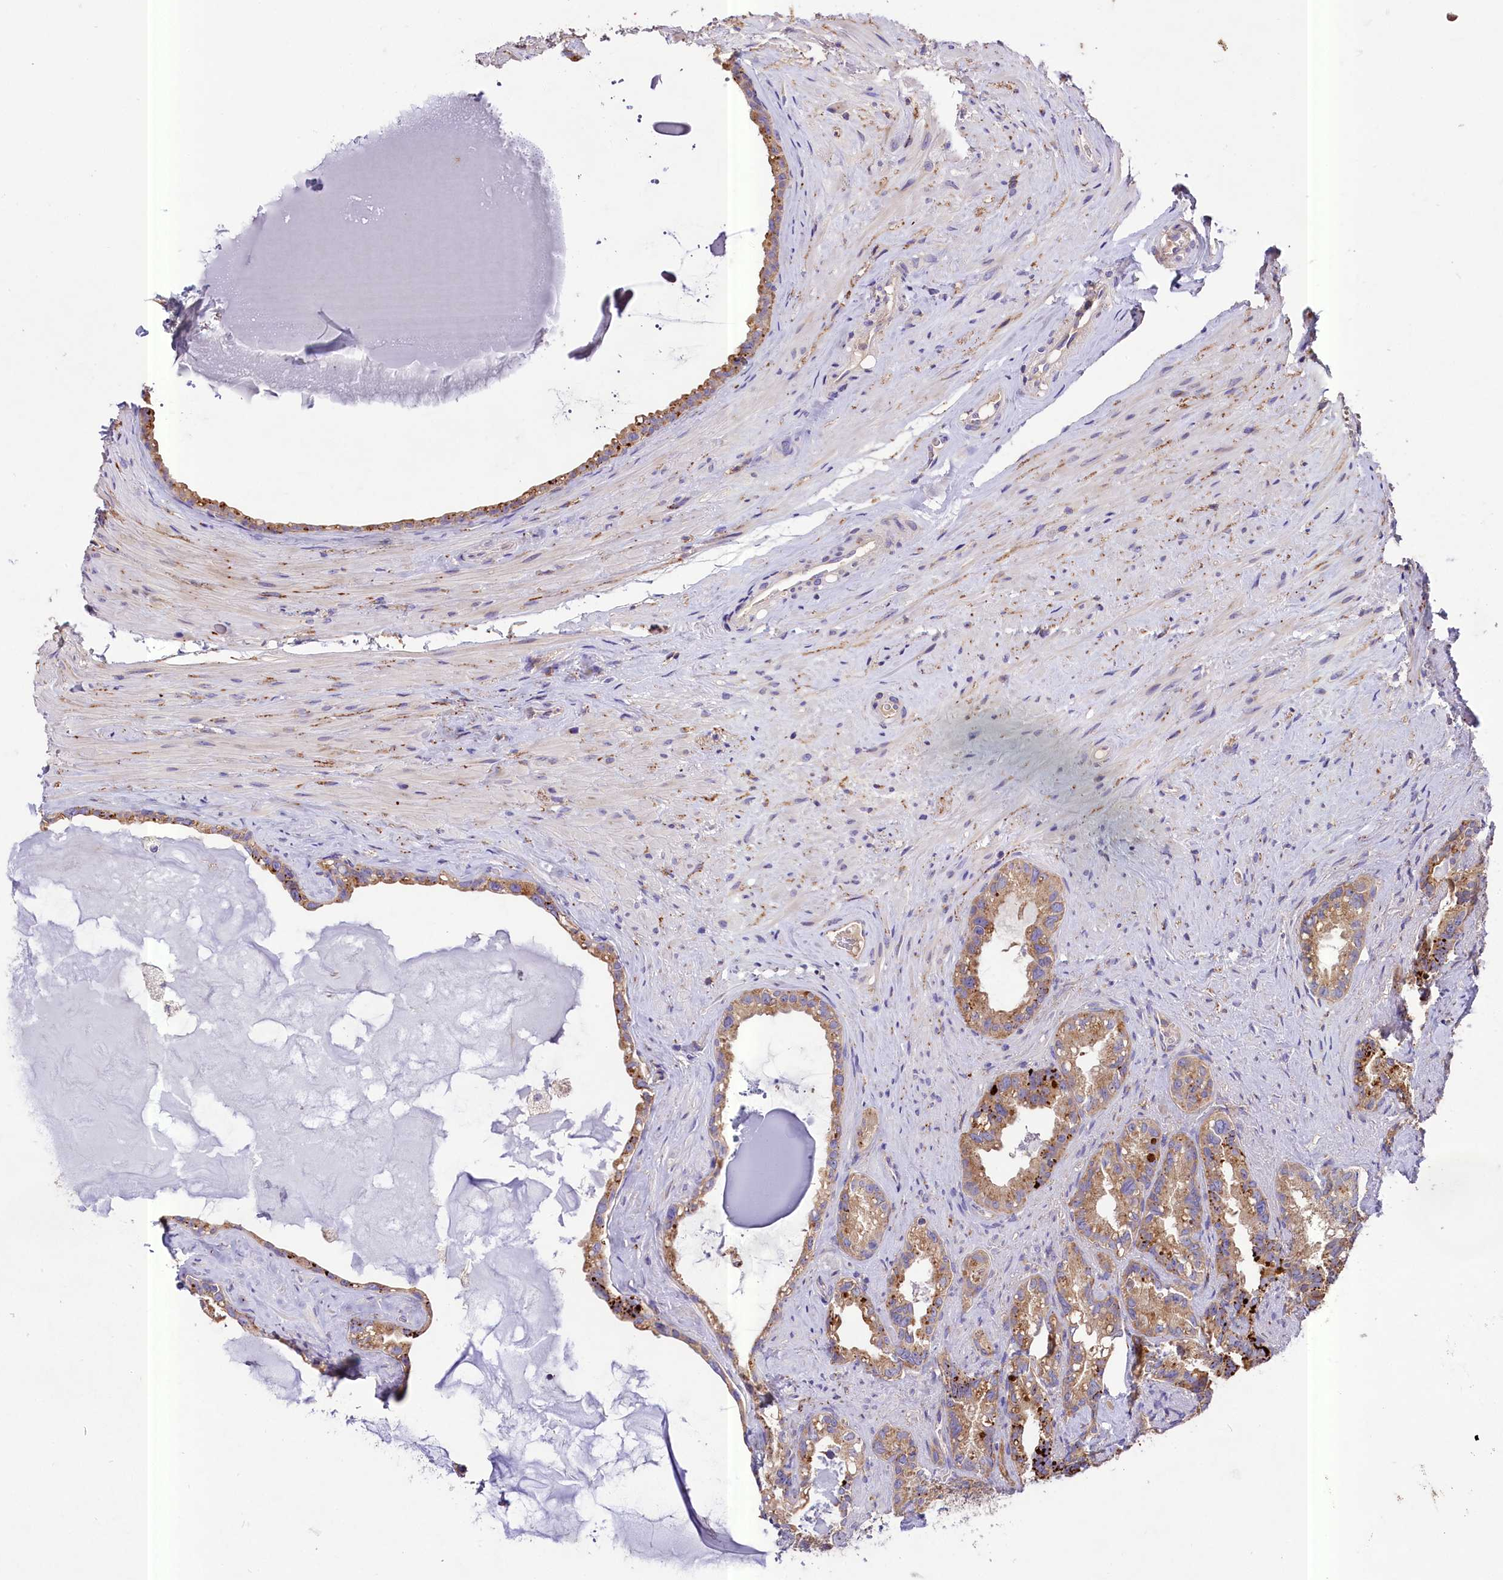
{"staining": {"intensity": "moderate", "quantity": ">75%", "location": "cytoplasmic/membranous"}, "tissue": "seminal vesicle", "cell_type": "Glandular cells", "image_type": "normal", "snomed": [{"axis": "morphology", "description": "Normal tissue, NOS"}, {"axis": "topography", "description": "Prostate"}, {"axis": "topography", "description": "Seminal veicle"}], "caption": "Protein analysis of unremarkable seminal vesicle reveals moderate cytoplasmic/membranous expression in approximately >75% of glandular cells. (DAB IHC with brightfield microscopy, high magnification).", "gene": "PEMT", "patient": {"sex": "male", "age": 79}}